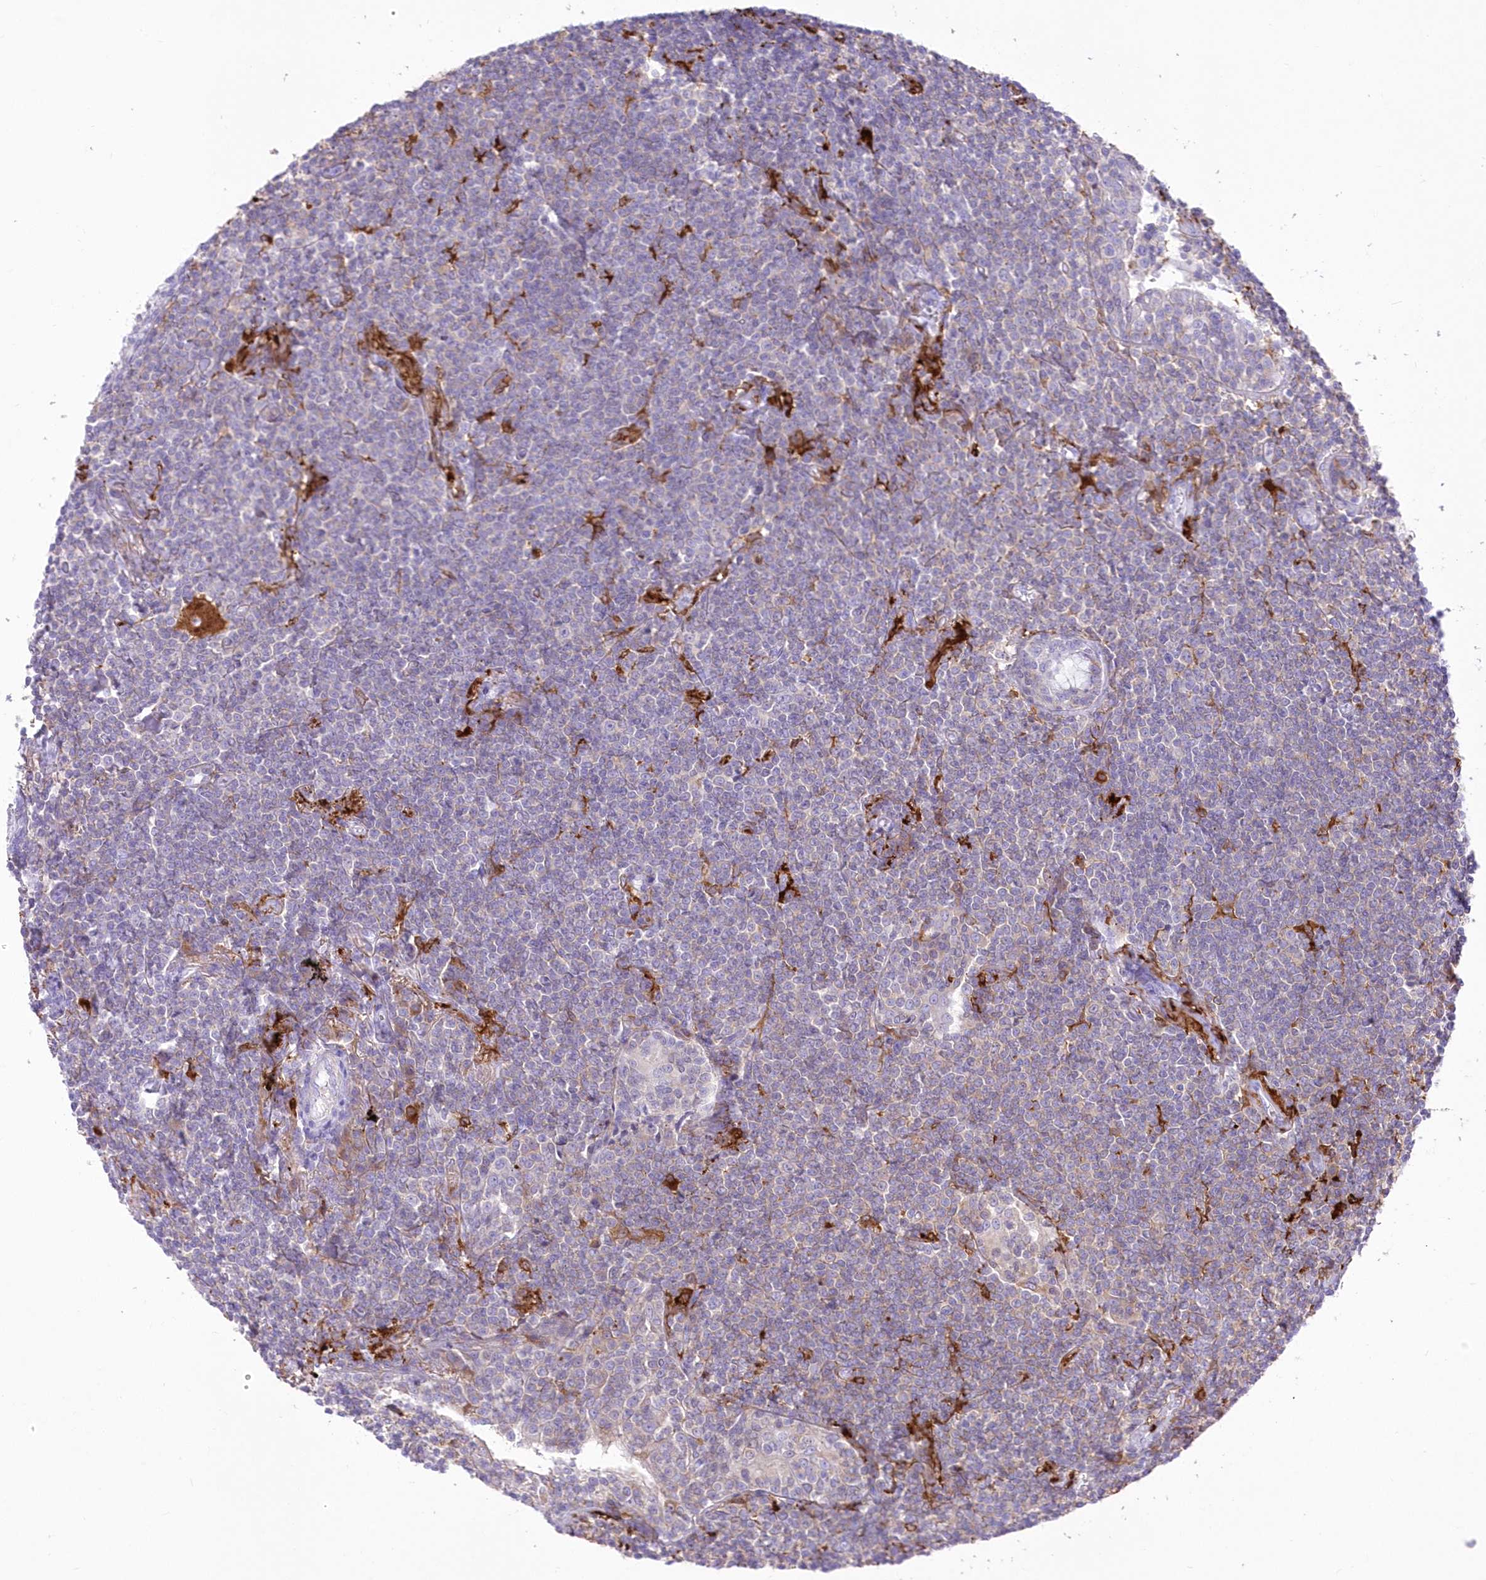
{"staining": {"intensity": "negative", "quantity": "none", "location": "none"}, "tissue": "lymphoma", "cell_type": "Tumor cells", "image_type": "cancer", "snomed": [{"axis": "morphology", "description": "Malignant lymphoma, non-Hodgkin's type, Low grade"}, {"axis": "topography", "description": "Lung"}], "caption": "Micrograph shows no protein expression in tumor cells of lymphoma tissue.", "gene": "DNAJC19", "patient": {"sex": "female", "age": 71}}